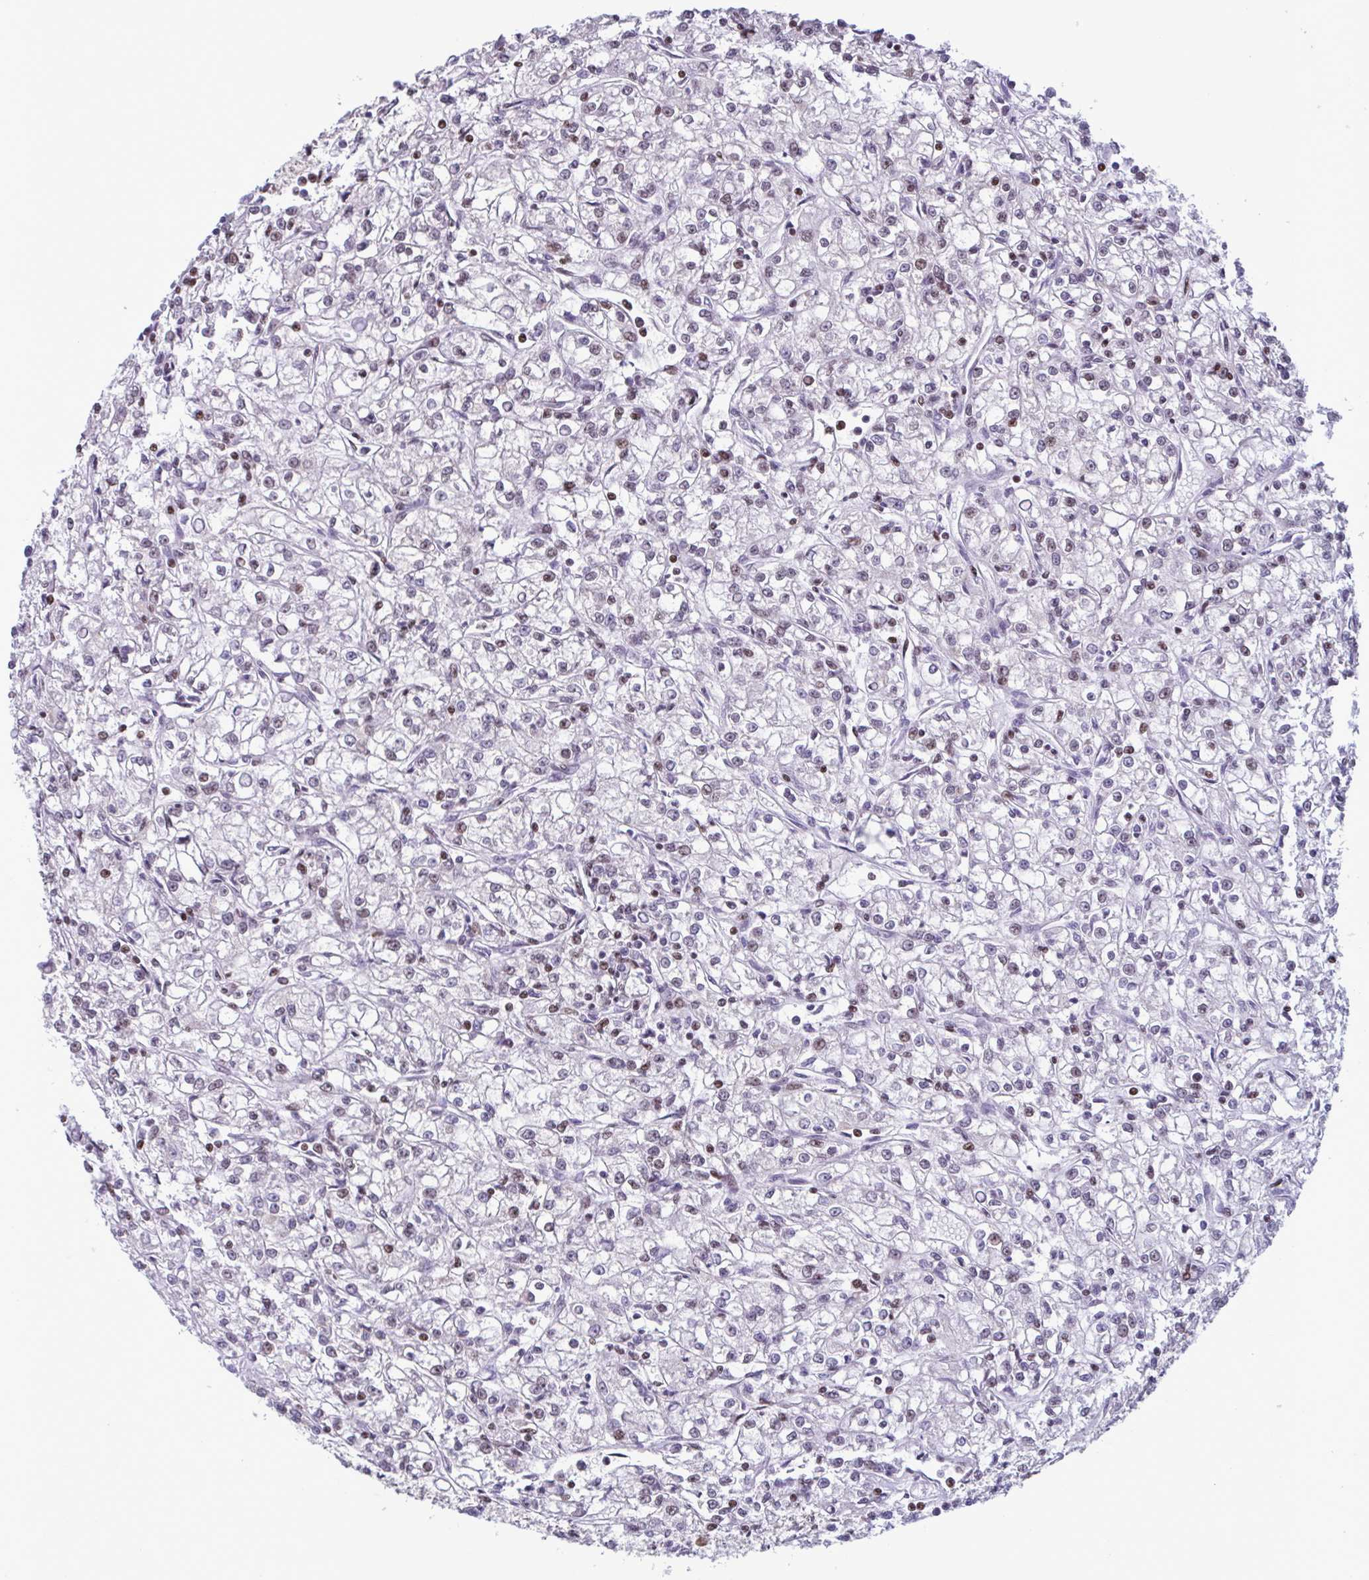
{"staining": {"intensity": "weak", "quantity": "<25%", "location": "nuclear"}, "tissue": "renal cancer", "cell_type": "Tumor cells", "image_type": "cancer", "snomed": [{"axis": "morphology", "description": "Adenocarcinoma, NOS"}, {"axis": "topography", "description": "Kidney"}], "caption": "IHC photomicrograph of human renal adenocarcinoma stained for a protein (brown), which demonstrates no expression in tumor cells.", "gene": "TIMM21", "patient": {"sex": "female", "age": 59}}